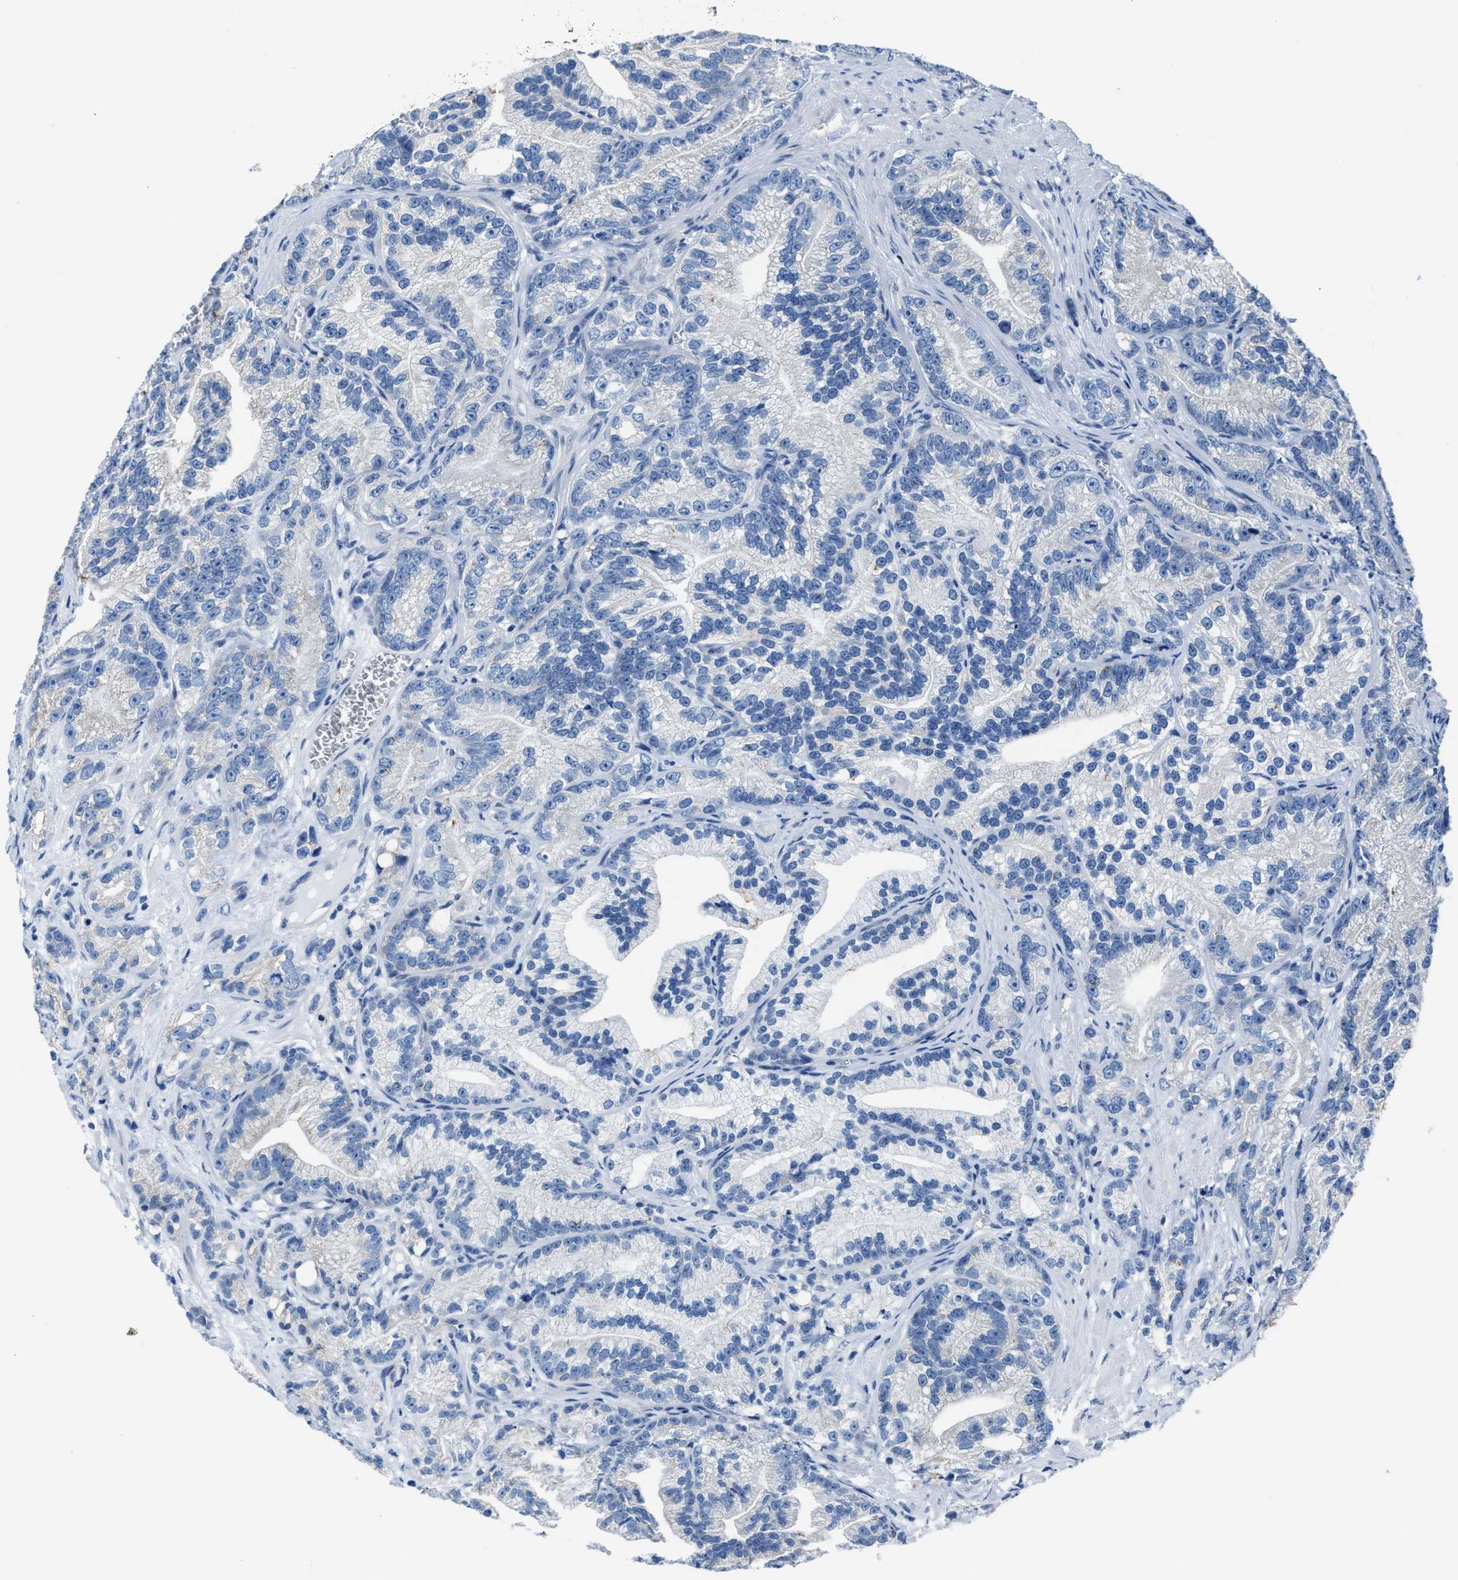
{"staining": {"intensity": "negative", "quantity": "none", "location": "none"}, "tissue": "prostate cancer", "cell_type": "Tumor cells", "image_type": "cancer", "snomed": [{"axis": "morphology", "description": "Adenocarcinoma, Low grade"}, {"axis": "topography", "description": "Prostate"}], "caption": "The micrograph shows no significant expression in tumor cells of prostate cancer.", "gene": "ASZ1", "patient": {"sex": "male", "age": 89}}